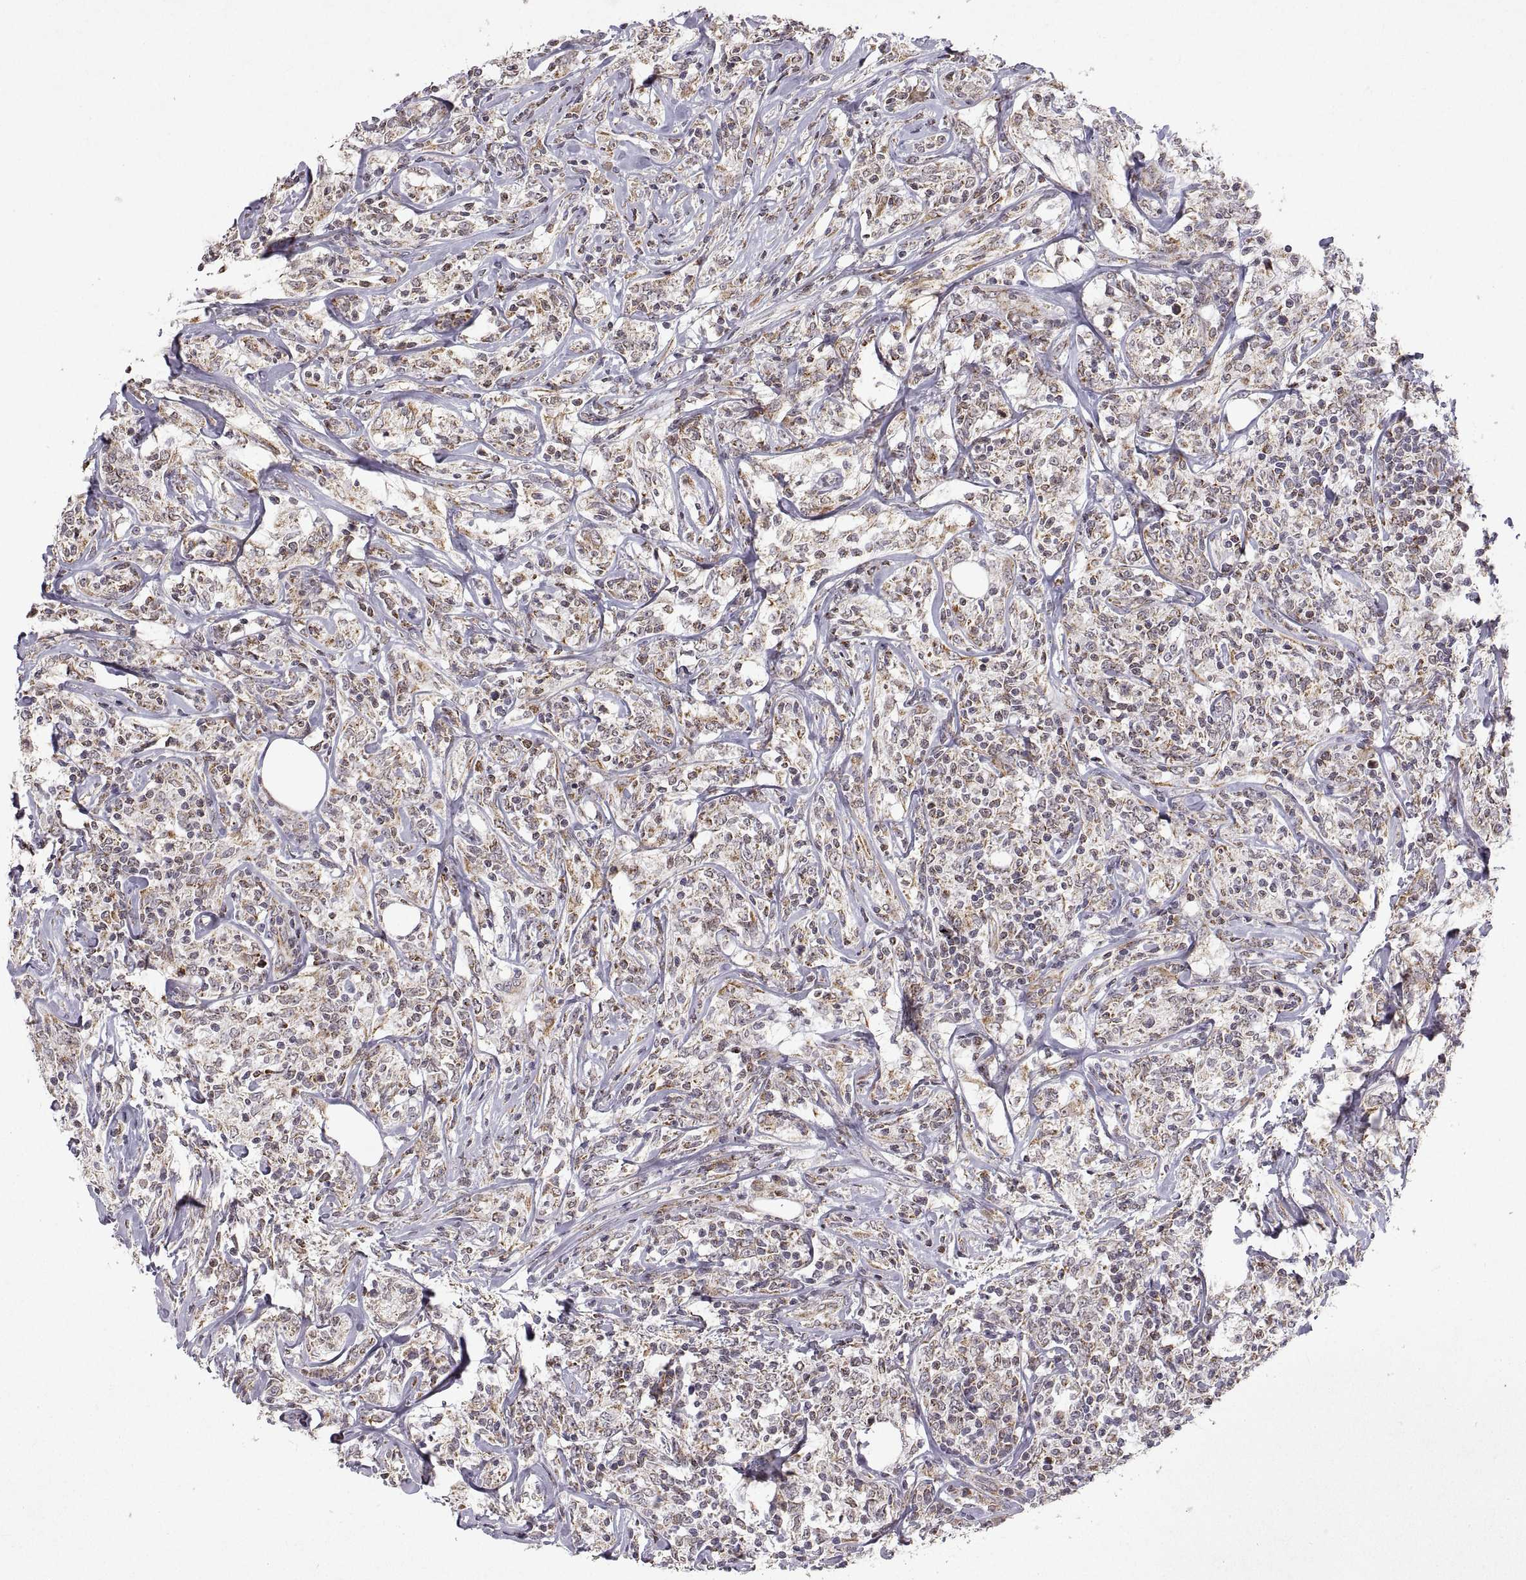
{"staining": {"intensity": "moderate", "quantity": "25%-75%", "location": "cytoplasmic/membranous"}, "tissue": "lymphoma", "cell_type": "Tumor cells", "image_type": "cancer", "snomed": [{"axis": "morphology", "description": "Malignant lymphoma, non-Hodgkin's type, High grade"}, {"axis": "topography", "description": "Lymph node"}], "caption": "There is medium levels of moderate cytoplasmic/membranous expression in tumor cells of high-grade malignant lymphoma, non-Hodgkin's type, as demonstrated by immunohistochemical staining (brown color).", "gene": "MANBAL", "patient": {"sex": "female", "age": 84}}